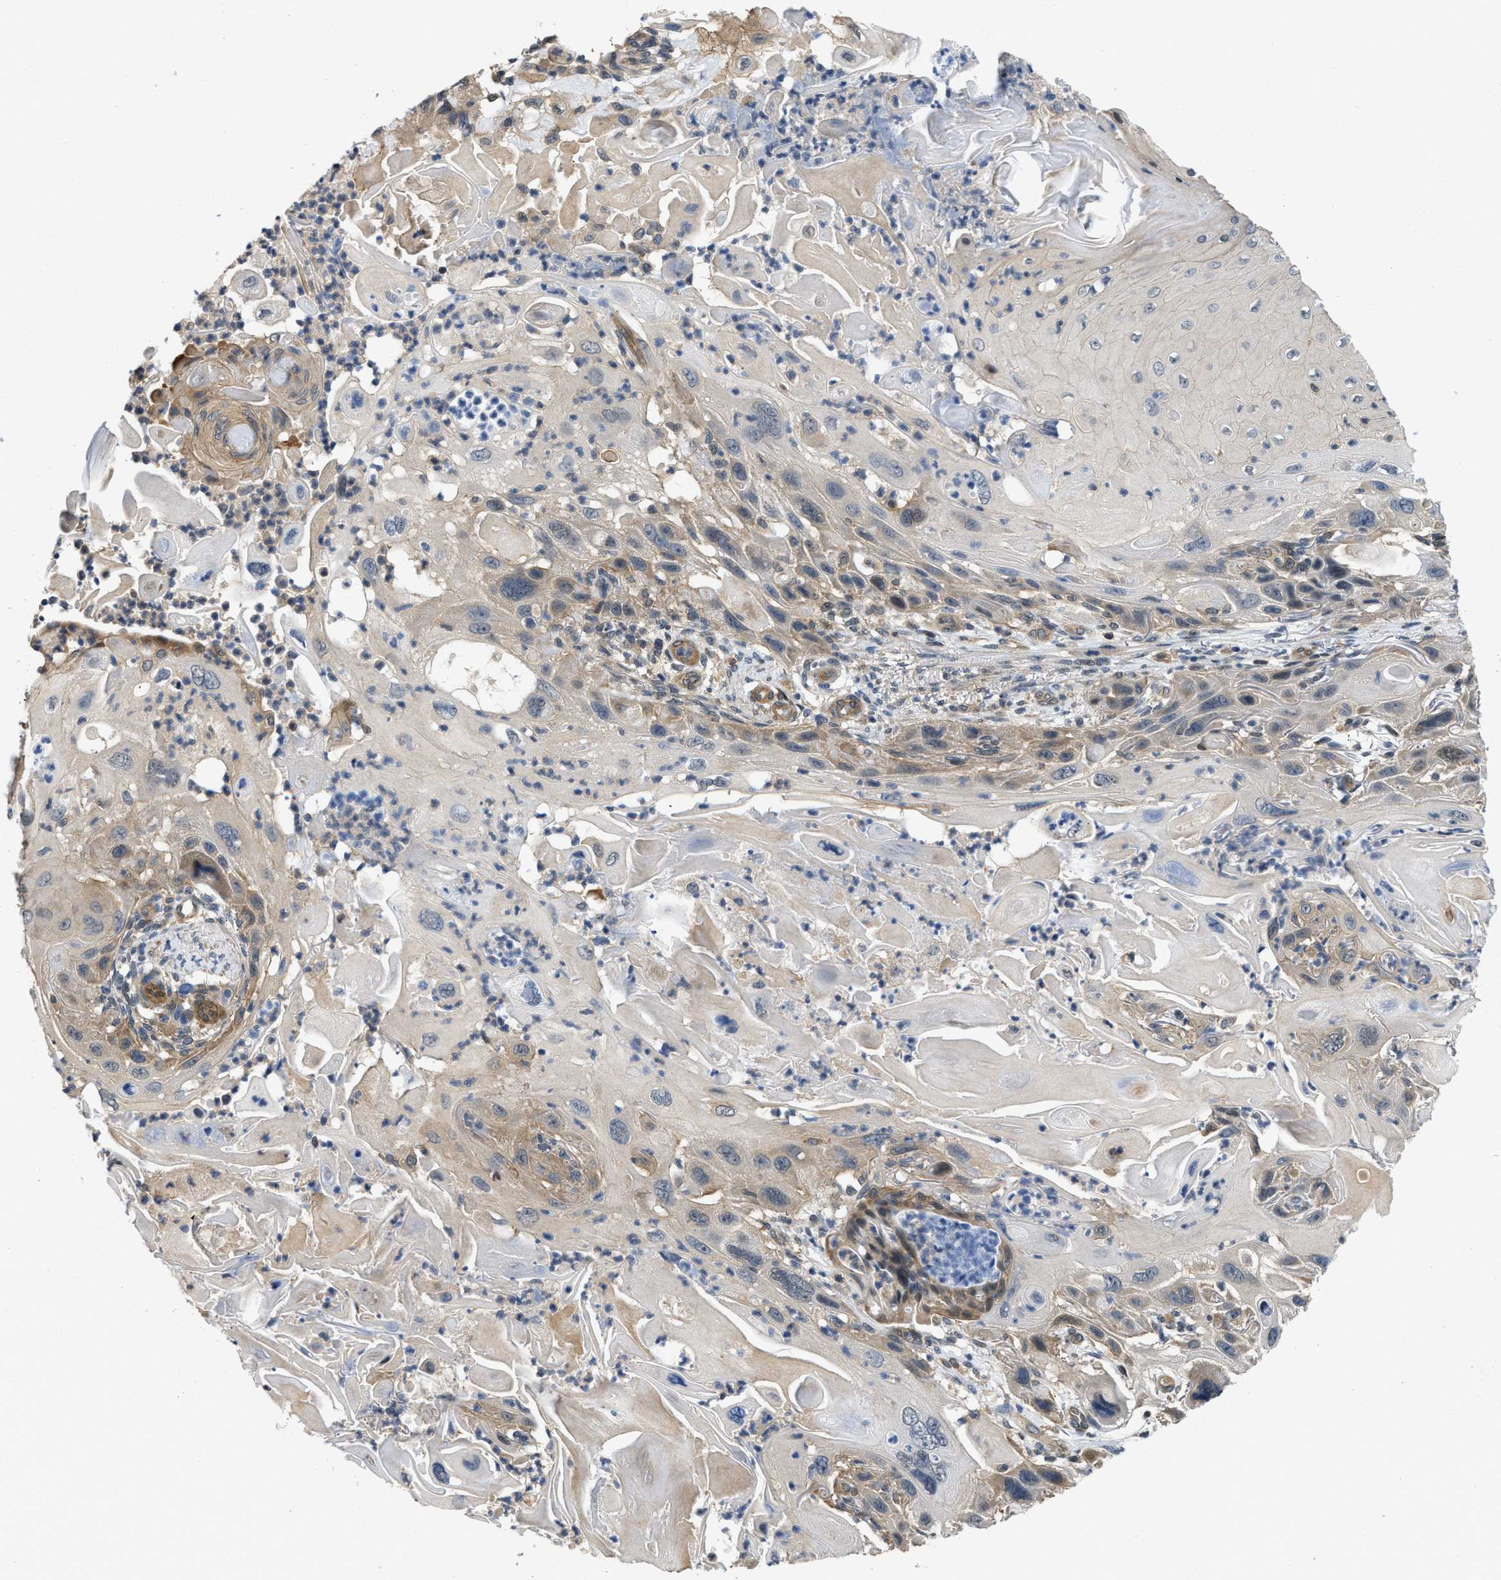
{"staining": {"intensity": "weak", "quantity": "<25%", "location": "cytoplasmic/membranous"}, "tissue": "skin cancer", "cell_type": "Tumor cells", "image_type": "cancer", "snomed": [{"axis": "morphology", "description": "Squamous cell carcinoma, NOS"}, {"axis": "topography", "description": "Skin"}], "caption": "Immunohistochemical staining of skin cancer displays no significant positivity in tumor cells.", "gene": "TES", "patient": {"sex": "female", "age": 77}}